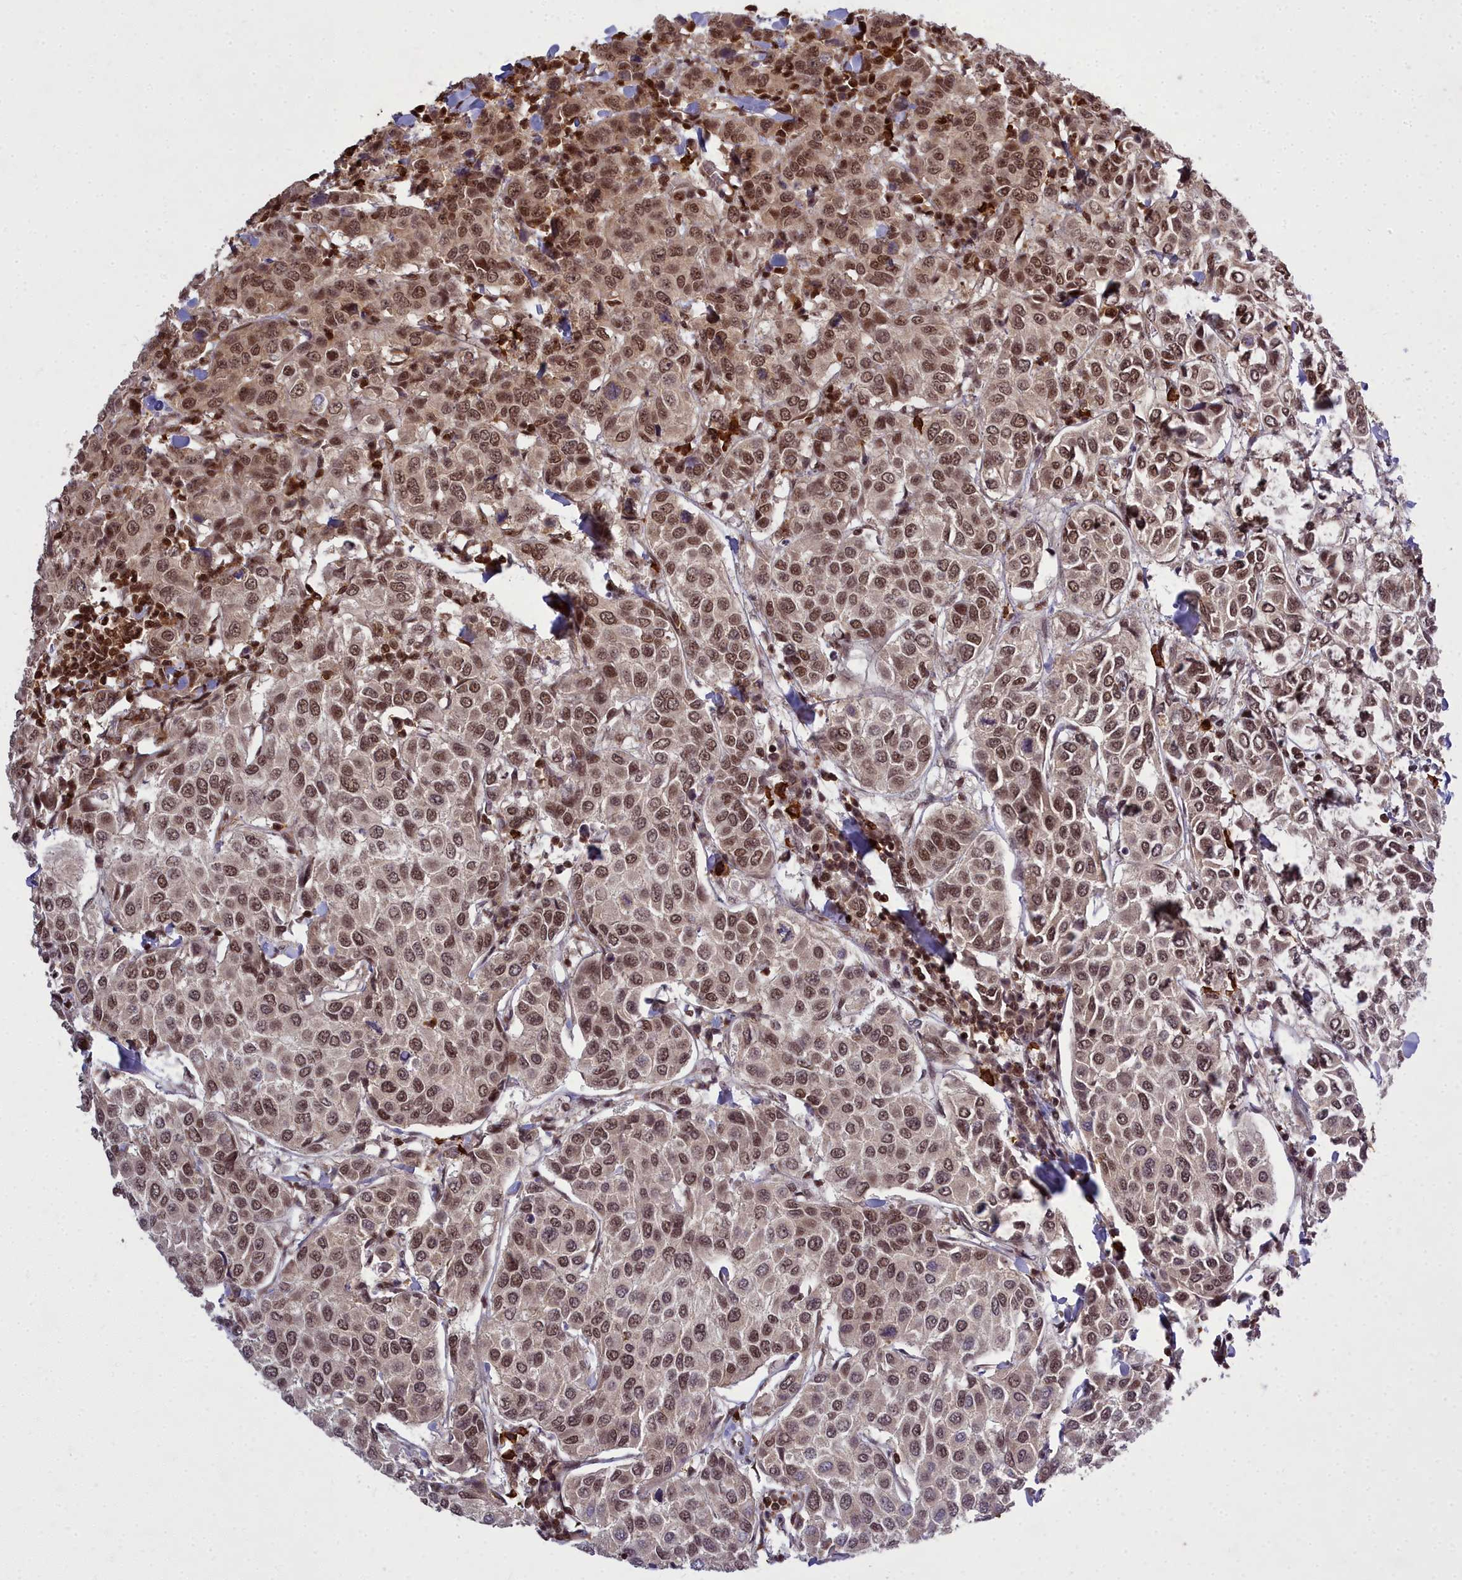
{"staining": {"intensity": "moderate", "quantity": ">75%", "location": "nuclear"}, "tissue": "breast cancer", "cell_type": "Tumor cells", "image_type": "cancer", "snomed": [{"axis": "morphology", "description": "Duct carcinoma"}, {"axis": "topography", "description": "Breast"}], "caption": "Immunohistochemical staining of invasive ductal carcinoma (breast) demonstrates medium levels of moderate nuclear protein expression in about >75% of tumor cells.", "gene": "GMEB1", "patient": {"sex": "female", "age": 55}}